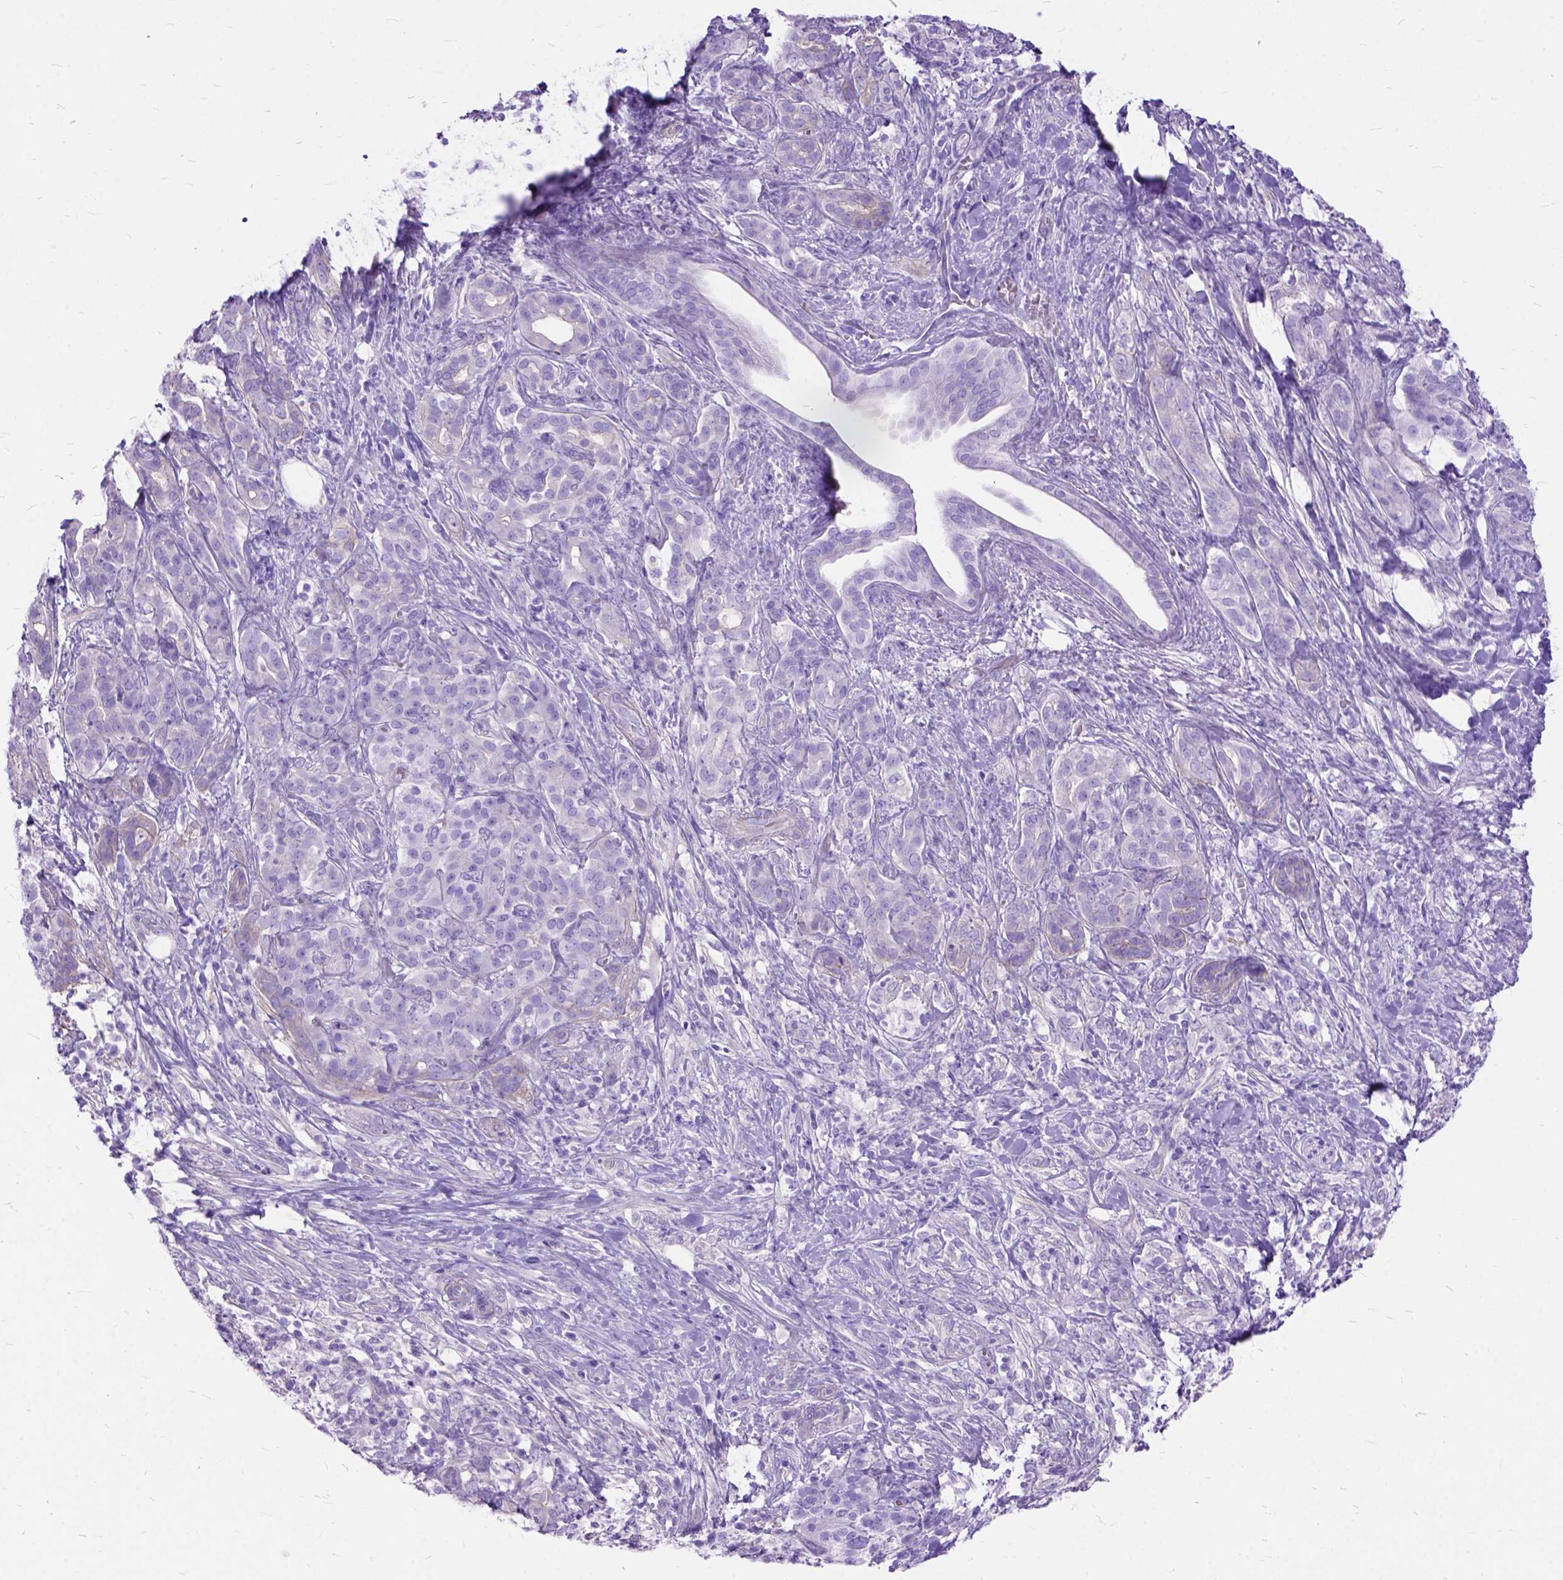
{"staining": {"intensity": "negative", "quantity": "none", "location": "none"}, "tissue": "pancreatic cancer", "cell_type": "Tumor cells", "image_type": "cancer", "snomed": [{"axis": "morphology", "description": "Normal tissue, NOS"}, {"axis": "morphology", "description": "Inflammation, NOS"}, {"axis": "morphology", "description": "Adenocarcinoma, NOS"}, {"axis": "topography", "description": "Pancreas"}], "caption": "A high-resolution photomicrograph shows immunohistochemistry (IHC) staining of pancreatic cancer (adenocarcinoma), which shows no significant expression in tumor cells.", "gene": "ARL9", "patient": {"sex": "male", "age": 57}}